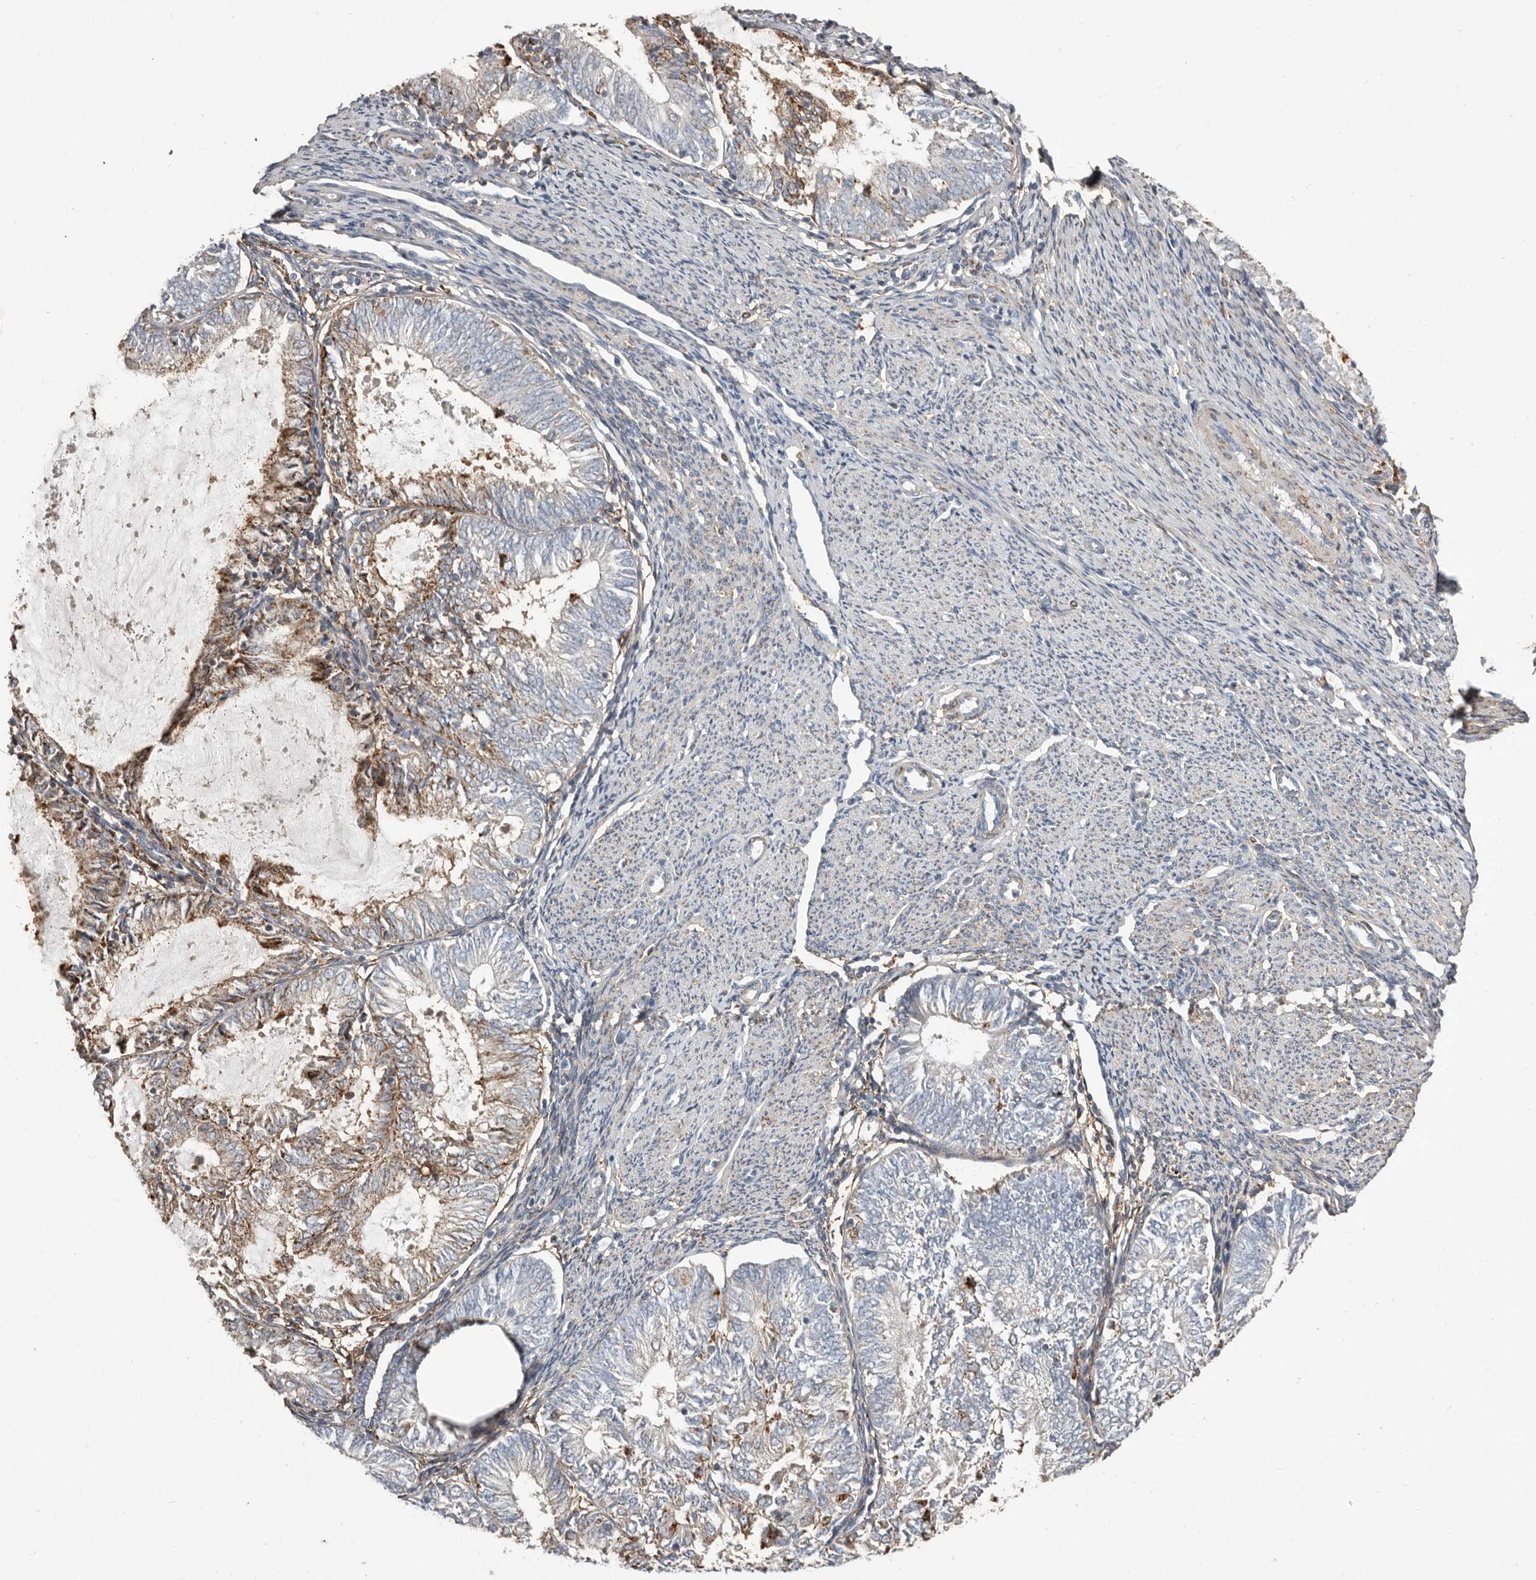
{"staining": {"intensity": "moderate", "quantity": "25%-75%", "location": "cytoplasmic/membranous"}, "tissue": "endometrial cancer", "cell_type": "Tumor cells", "image_type": "cancer", "snomed": [{"axis": "morphology", "description": "Adenocarcinoma, NOS"}, {"axis": "topography", "description": "Endometrium"}], "caption": "Protein analysis of endometrial adenocarcinoma tissue reveals moderate cytoplasmic/membranous expression in approximately 25%-75% of tumor cells.", "gene": "KIF26B", "patient": {"sex": "female", "age": 57}}